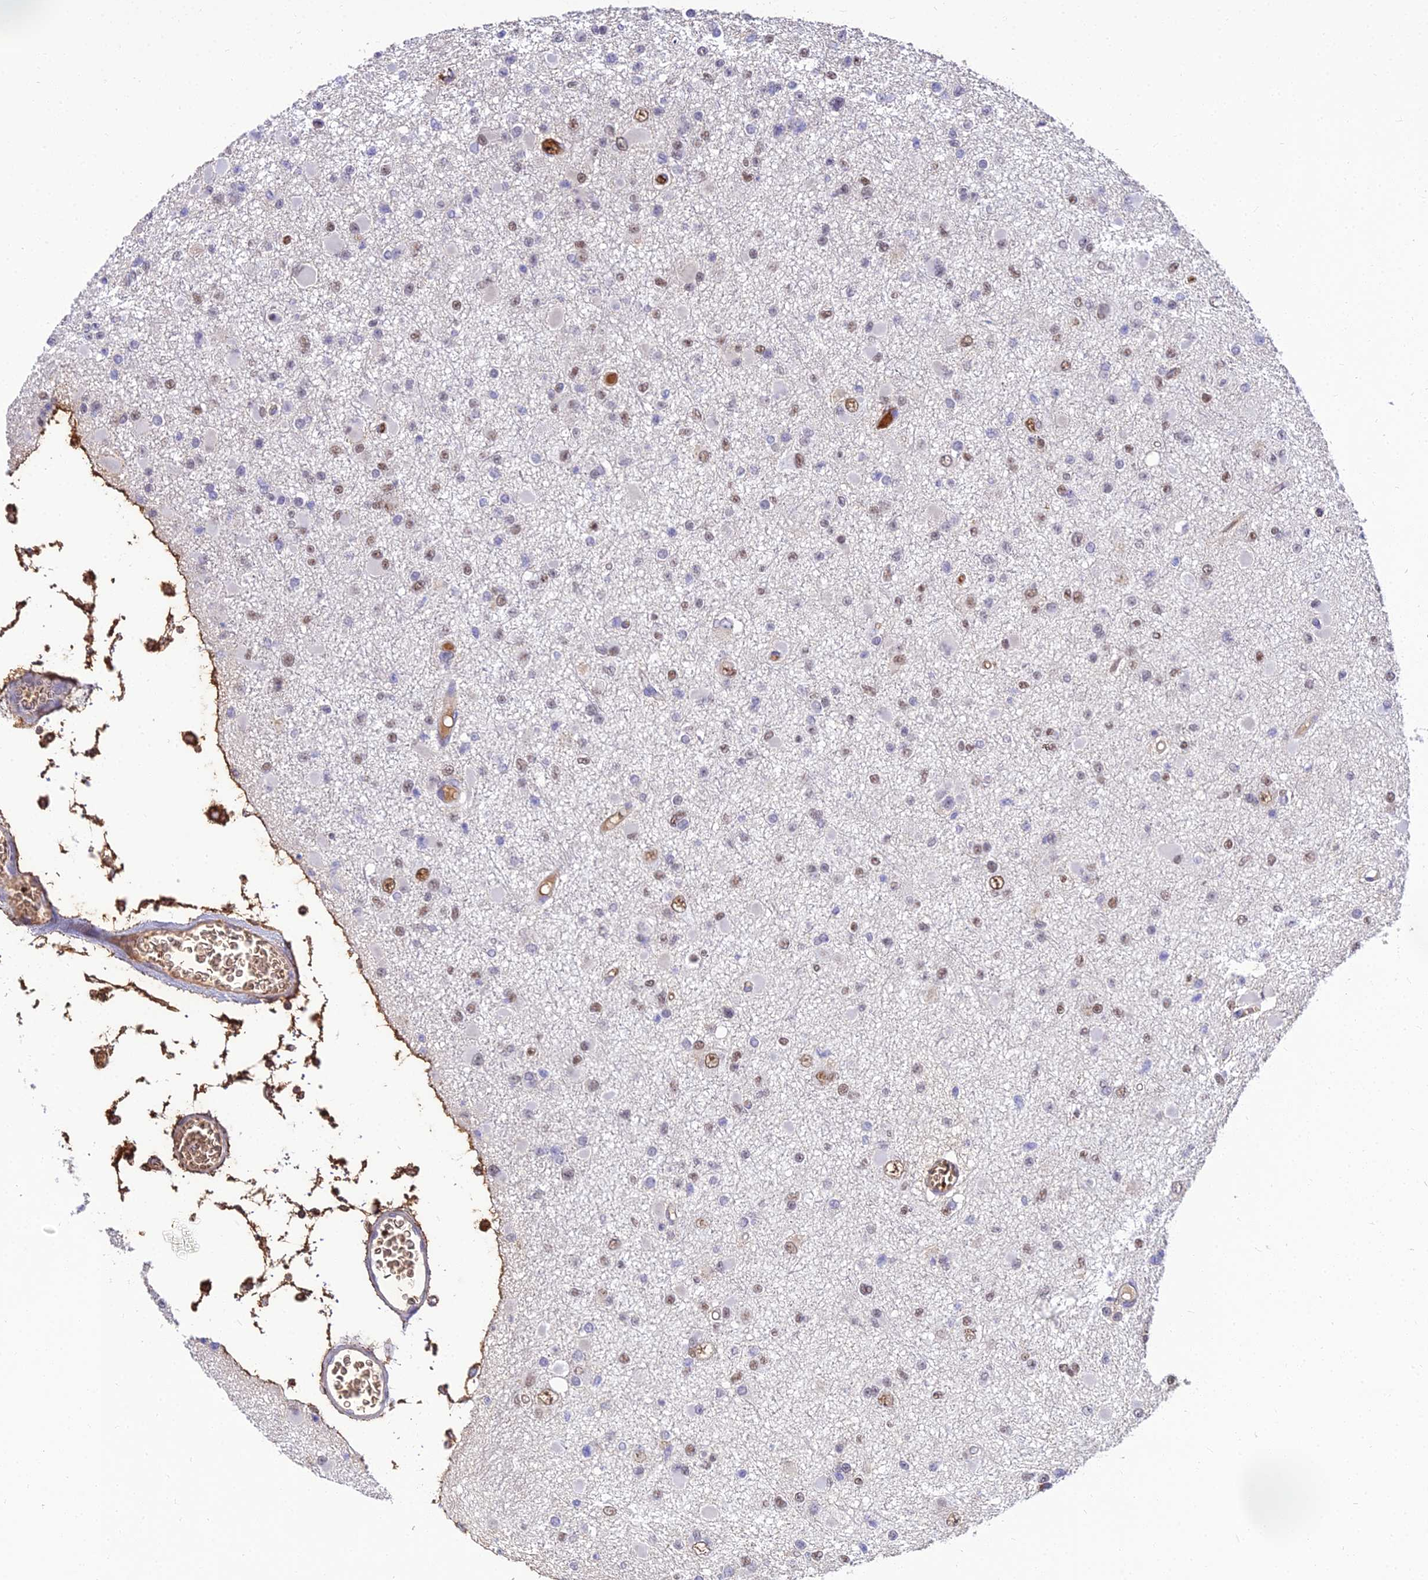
{"staining": {"intensity": "weak", "quantity": "<25%", "location": "nuclear"}, "tissue": "glioma", "cell_type": "Tumor cells", "image_type": "cancer", "snomed": [{"axis": "morphology", "description": "Glioma, malignant, Low grade"}, {"axis": "topography", "description": "Brain"}], "caption": "Image shows no protein positivity in tumor cells of glioma tissue.", "gene": "BCL9", "patient": {"sex": "female", "age": 22}}